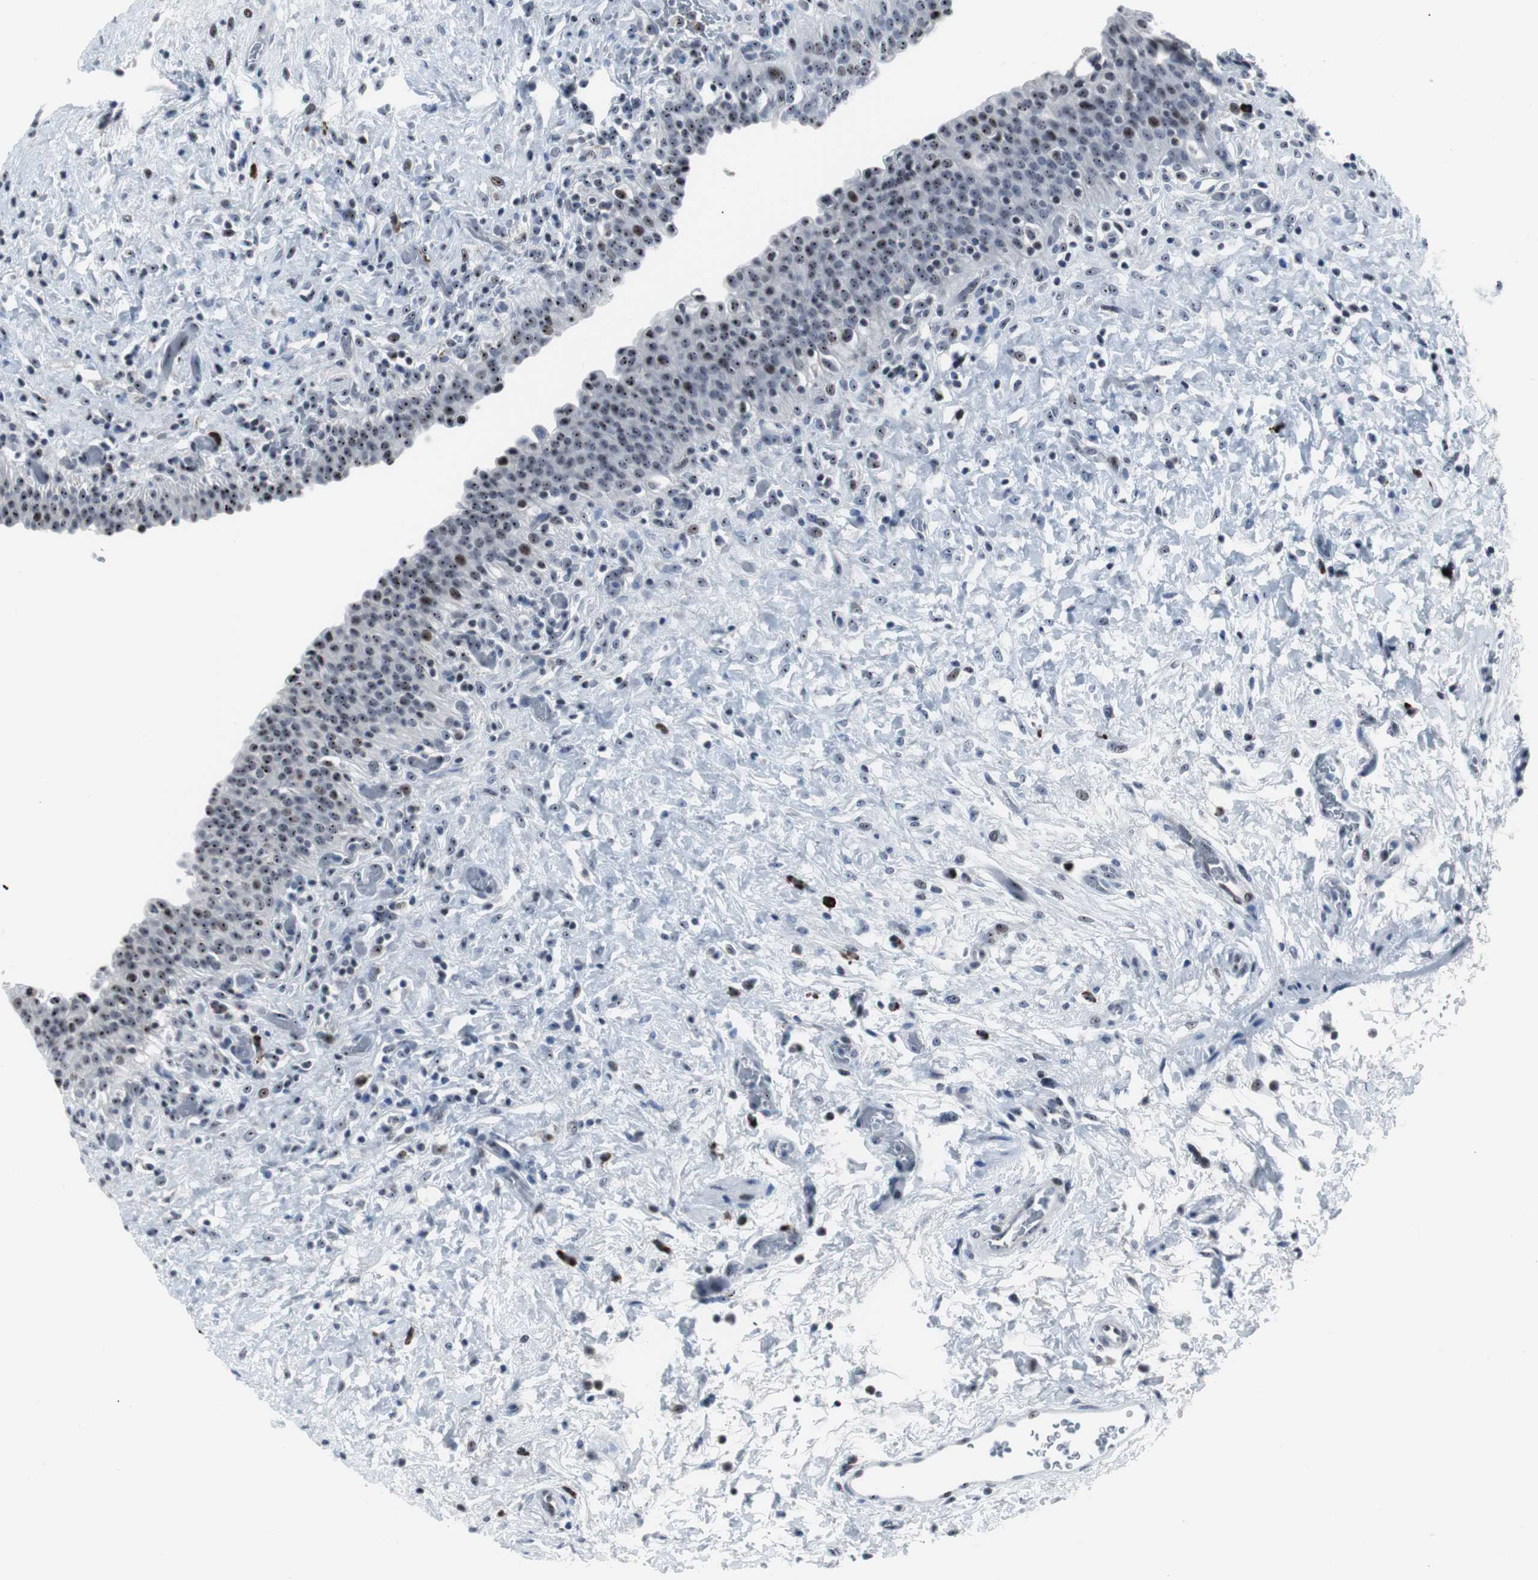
{"staining": {"intensity": "moderate", "quantity": "25%-75%", "location": "nuclear"}, "tissue": "urinary bladder", "cell_type": "Urothelial cells", "image_type": "normal", "snomed": [{"axis": "morphology", "description": "Normal tissue, NOS"}, {"axis": "topography", "description": "Urinary bladder"}], "caption": "High-magnification brightfield microscopy of normal urinary bladder stained with DAB (3,3'-diaminobenzidine) (brown) and counterstained with hematoxylin (blue). urothelial cells exhibit moderate nuclear positivity is present in about25%-75% of cells.", "gene": "DOK1", "patient": {"sex": "male", "age": 51}}